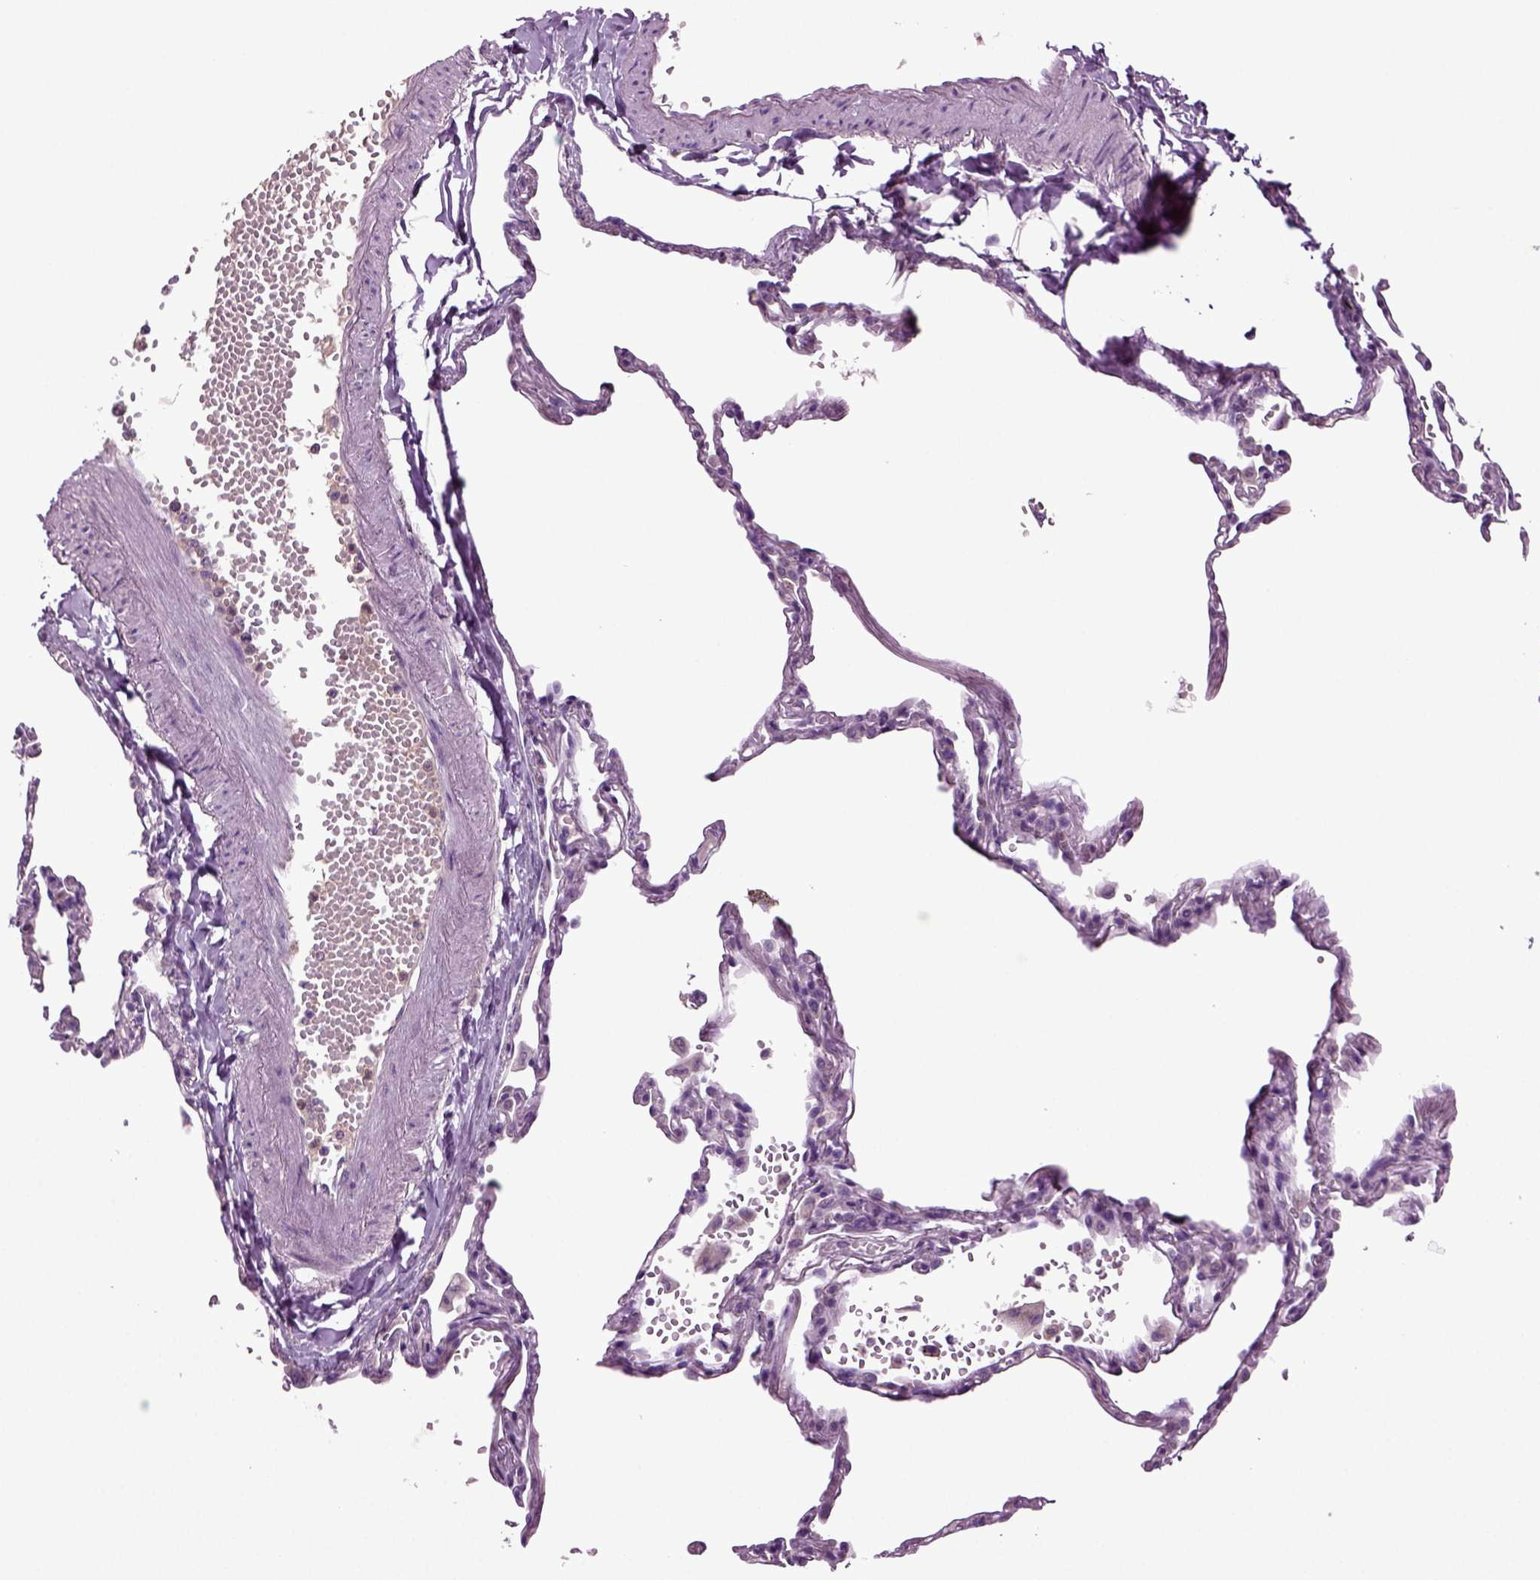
{"staining": {"intensity": "negative", "quantity": "none", "location": "none"}, "tissue": "lung", "cell_type": "Alveolar cells", "image_type": "normal", "snomed": [{"axis": "morphology", "description": "Normal tissue, NOS"}, {"axis": "topography", "description": "Lung"}], "caption": "Protein analysis of normal lung exhibits no significant expression in alveolar cells.", "gene": "FGF11", "patient": {"sex": "male", "age": 78}}